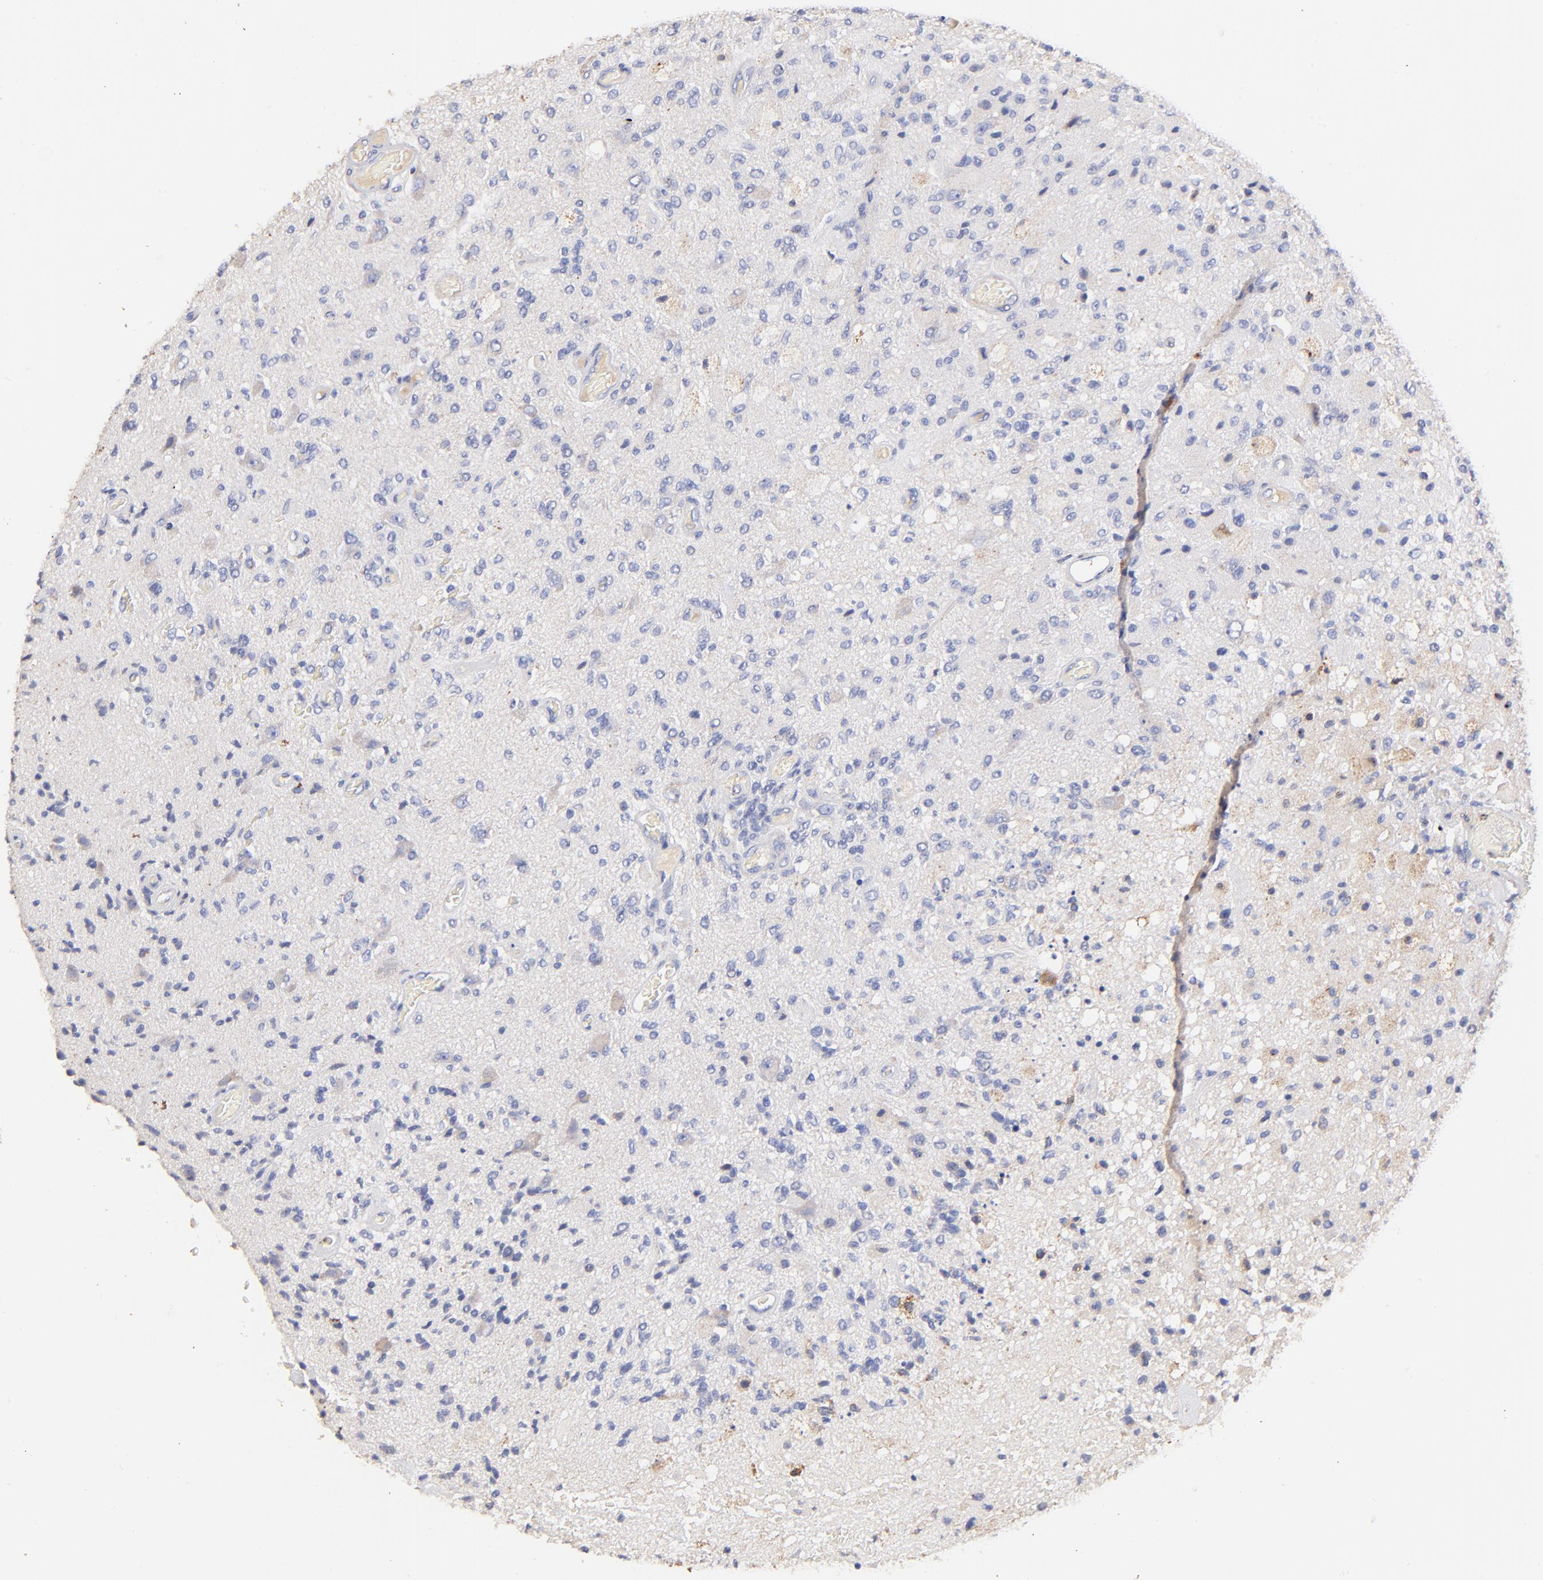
{"staining": {"intensity": "negative", "quantity": "none", "location": "none"}, "tissue": "glioma", "cell_type": "Tumor cells", "image_type": "cancer", "snomed": [{"axis": "morphology", "description": "Normal tissue, NOS"}, {"axis": "morphology", "description": "Glioma, malignant, High grade"}, {"axis": "topography", "description": "Cerebral cortex"}], "caption": "Human malignant glioma (high-grade) stained for a protein using immunohistochemistry (IHC) demonstrates no staining in tumor cells.", "gene": "IGLV7-43", "patient": {"sex": "male", "age": 77}}